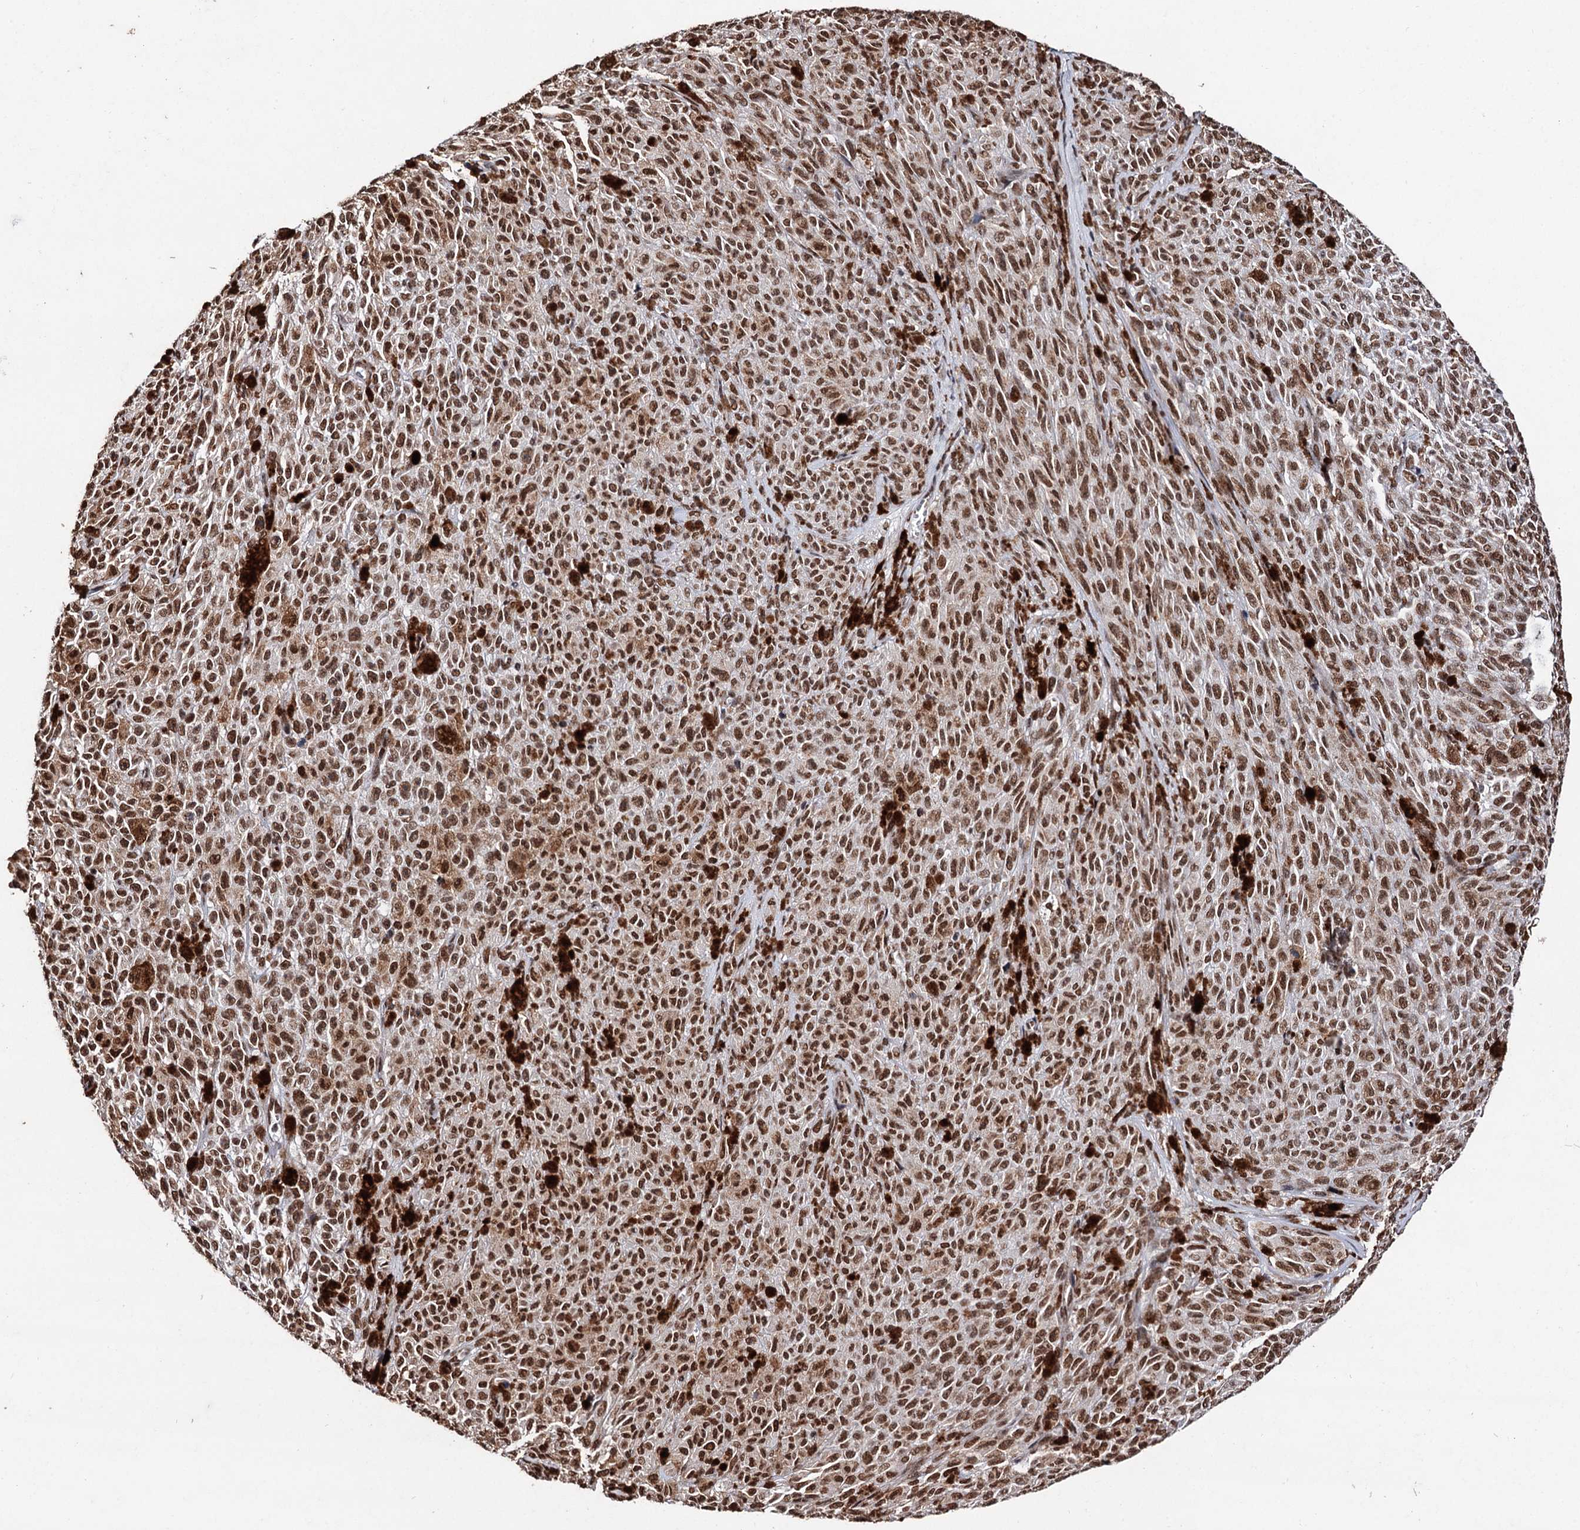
{"staining": {"intensity": "moderate", "quantity": ">75%", "location": "nuclear"}, "tissue": "melanoma", "cell_type": "Tumor cells", "image_type": "cancer", "snomed": [{"axis": "morphology", "description": "Malignant melanoma, NOS"}, {"axis": "topography", "description": "Skin"}], "caption": "A medium amount of moderate nuclear expression is present in about >75% of tumor cells in malignant melanoma tissue. Nuclei are stained in blue.", "gene": "MATR3", "patient": {"sex": "female", "age": 82}}